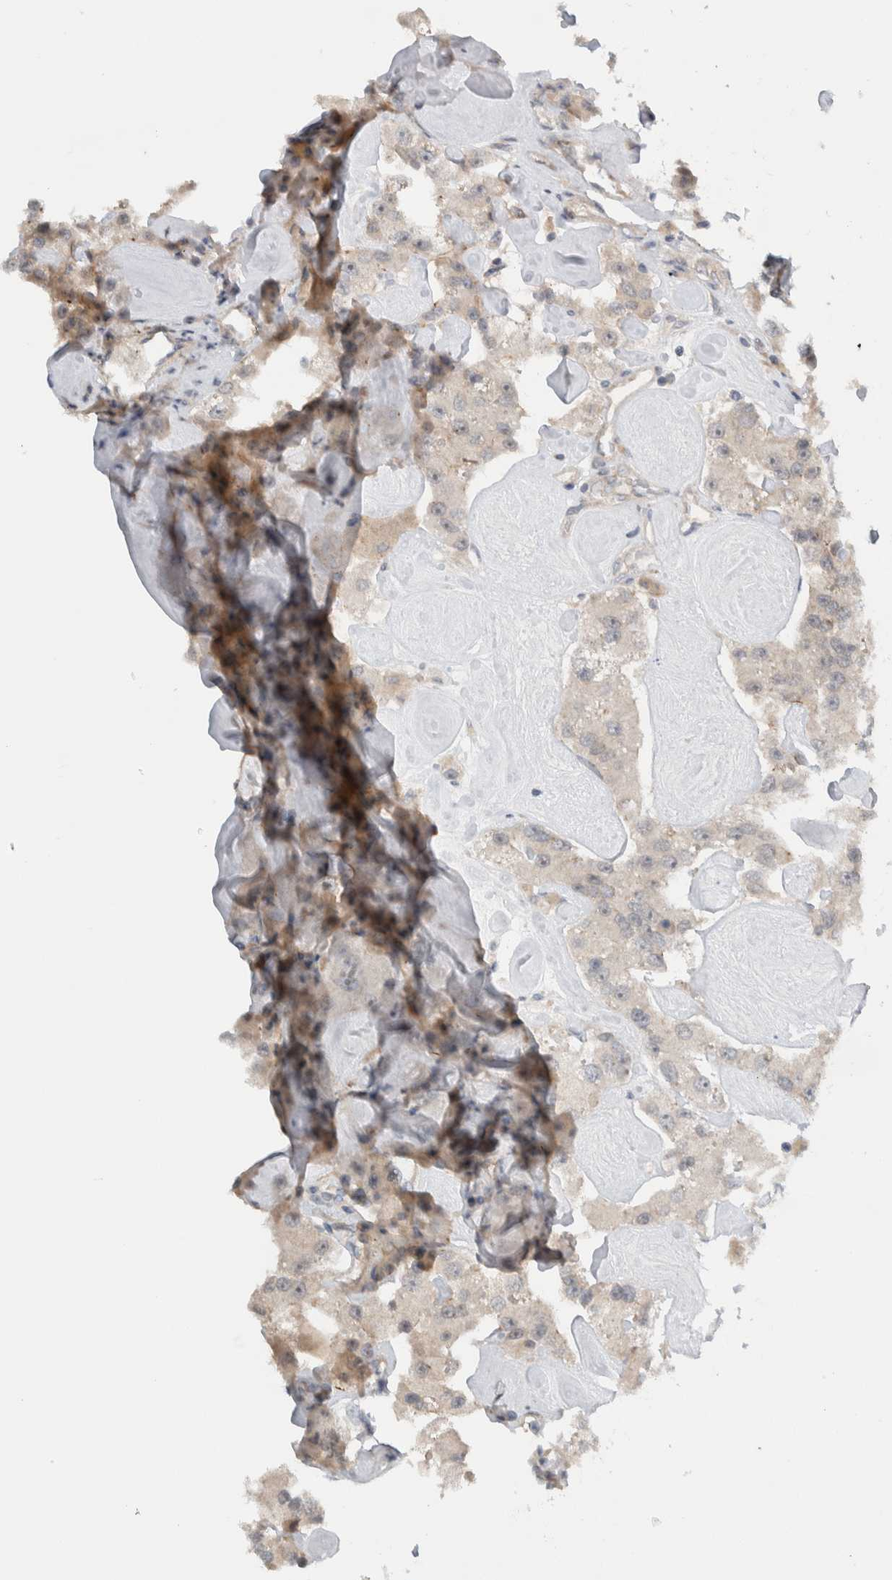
{"staining": {"intensity": "weak", "quantity": ">75%", "location": "cytoplasmic/membranous"}, "tissue": "carcinoid", "cell_type": "Tumor cells", "image_type": "cancer", "snomed": [{"axis": "morphology", "description": "Carcinoid, malignant, NOS"}, {"axis": "topography", "description": "Pancreas"}], "caption": "High-magnification brightfield microscopy of carcinoid (malignant) stained with DAB (brown) and counterstained with hematoxylin (blue). tumor cells exhibit weak cytoplasmic/membranous staining is present in about>75% of cells.", "gene": "MPRIP", "patient": {"sex": "male", "age": 41}}